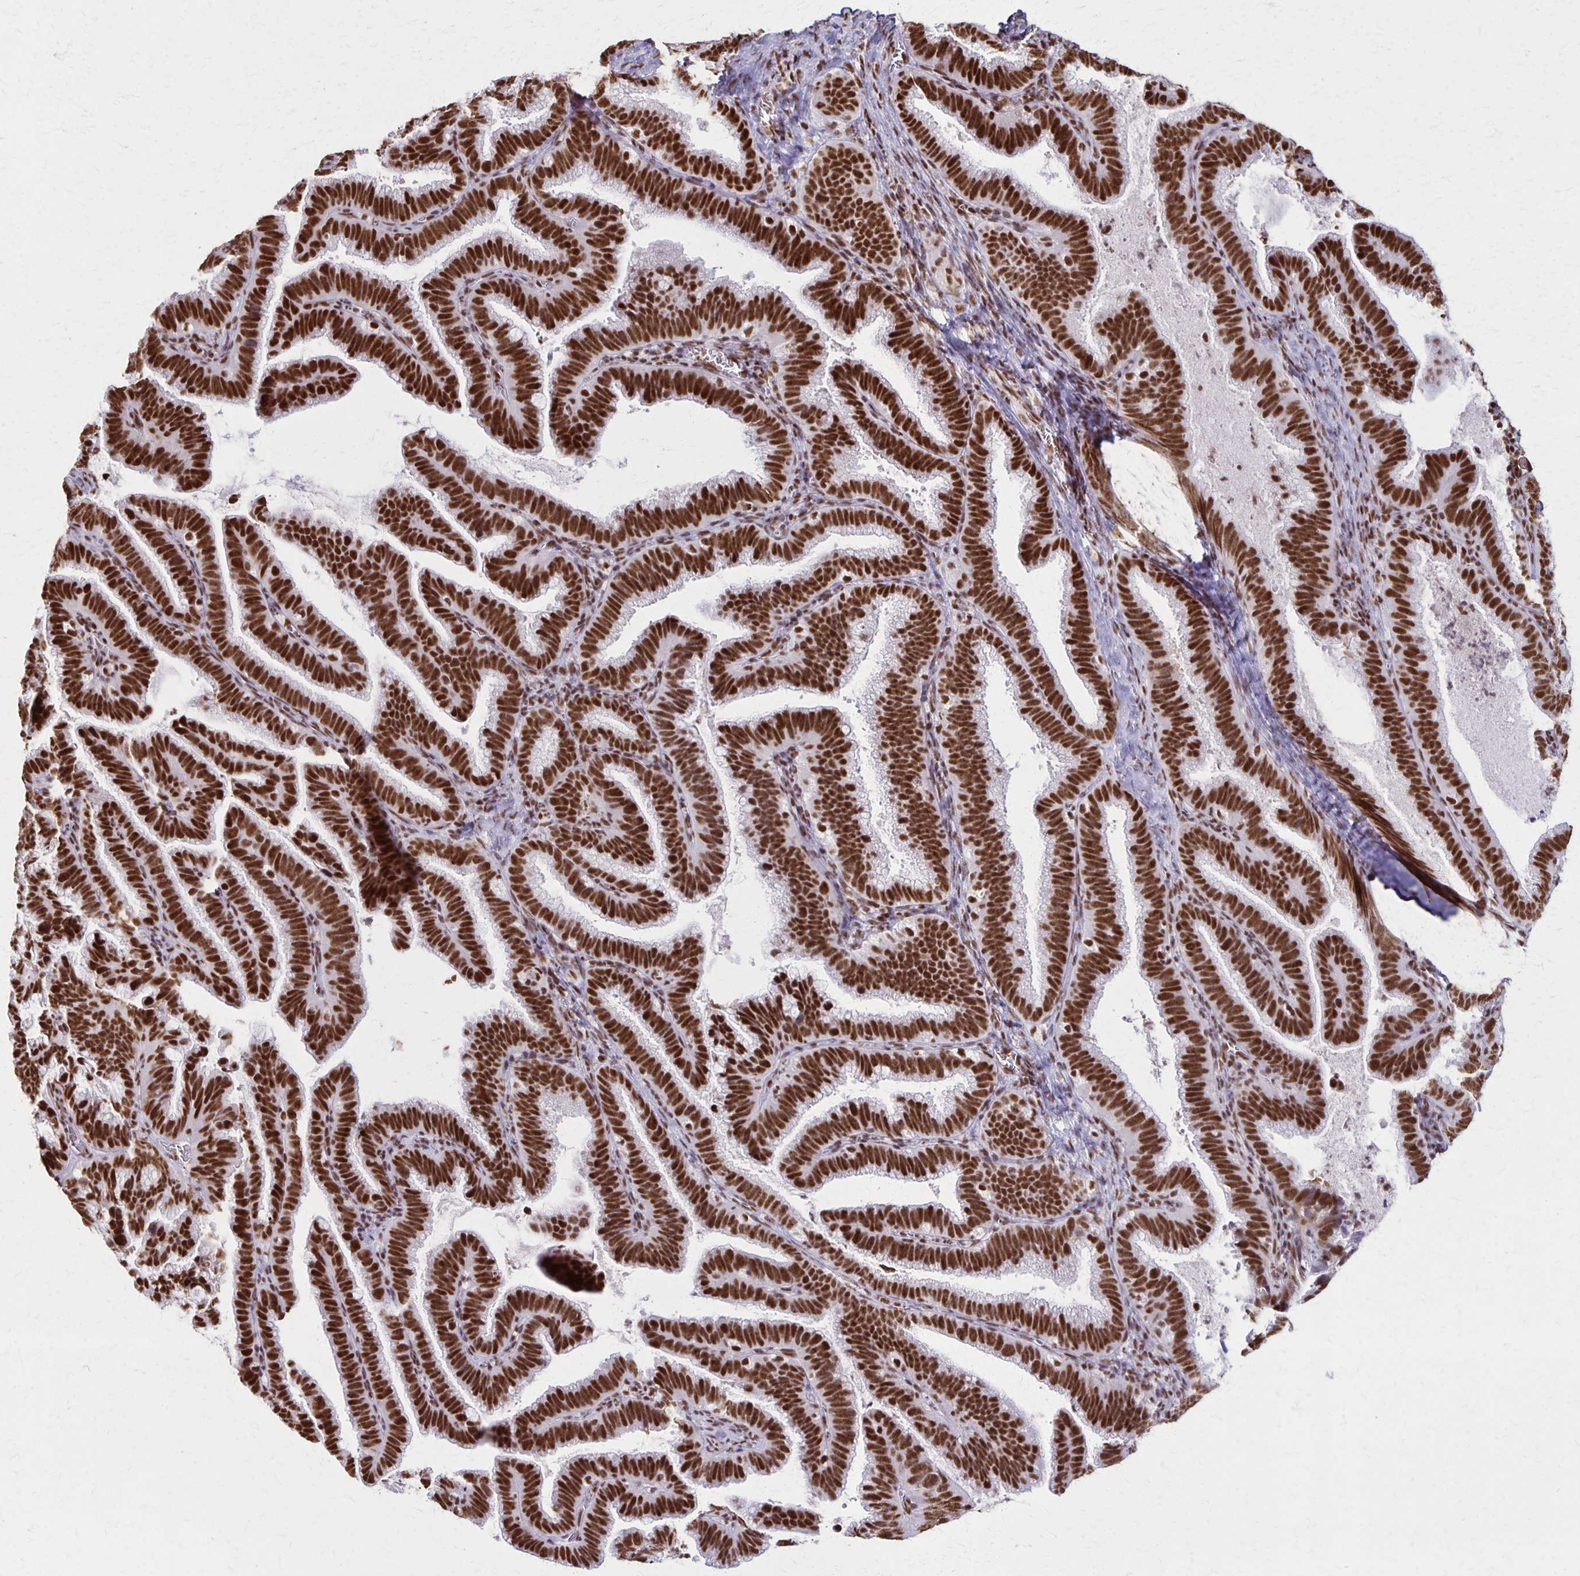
{"staining": {"intensity": "strong", "quantity": ">75%", "location": "nuclear"}, "tissue": "cervical cancer", "cell_type": "Tumor cells", "image_type": "cancer", "snomed": [{"axis": "morphology", "description": "Adenocarcinoma, NOS"}, {"axis": "topography", "description": "Cervix"}], "caption": "A brown stain highlights strong nuclear staining of a protein in human cervical cancer tumor cells.", "gene": "XRCC6", "patient": {"sex": "female", "age": 61}}